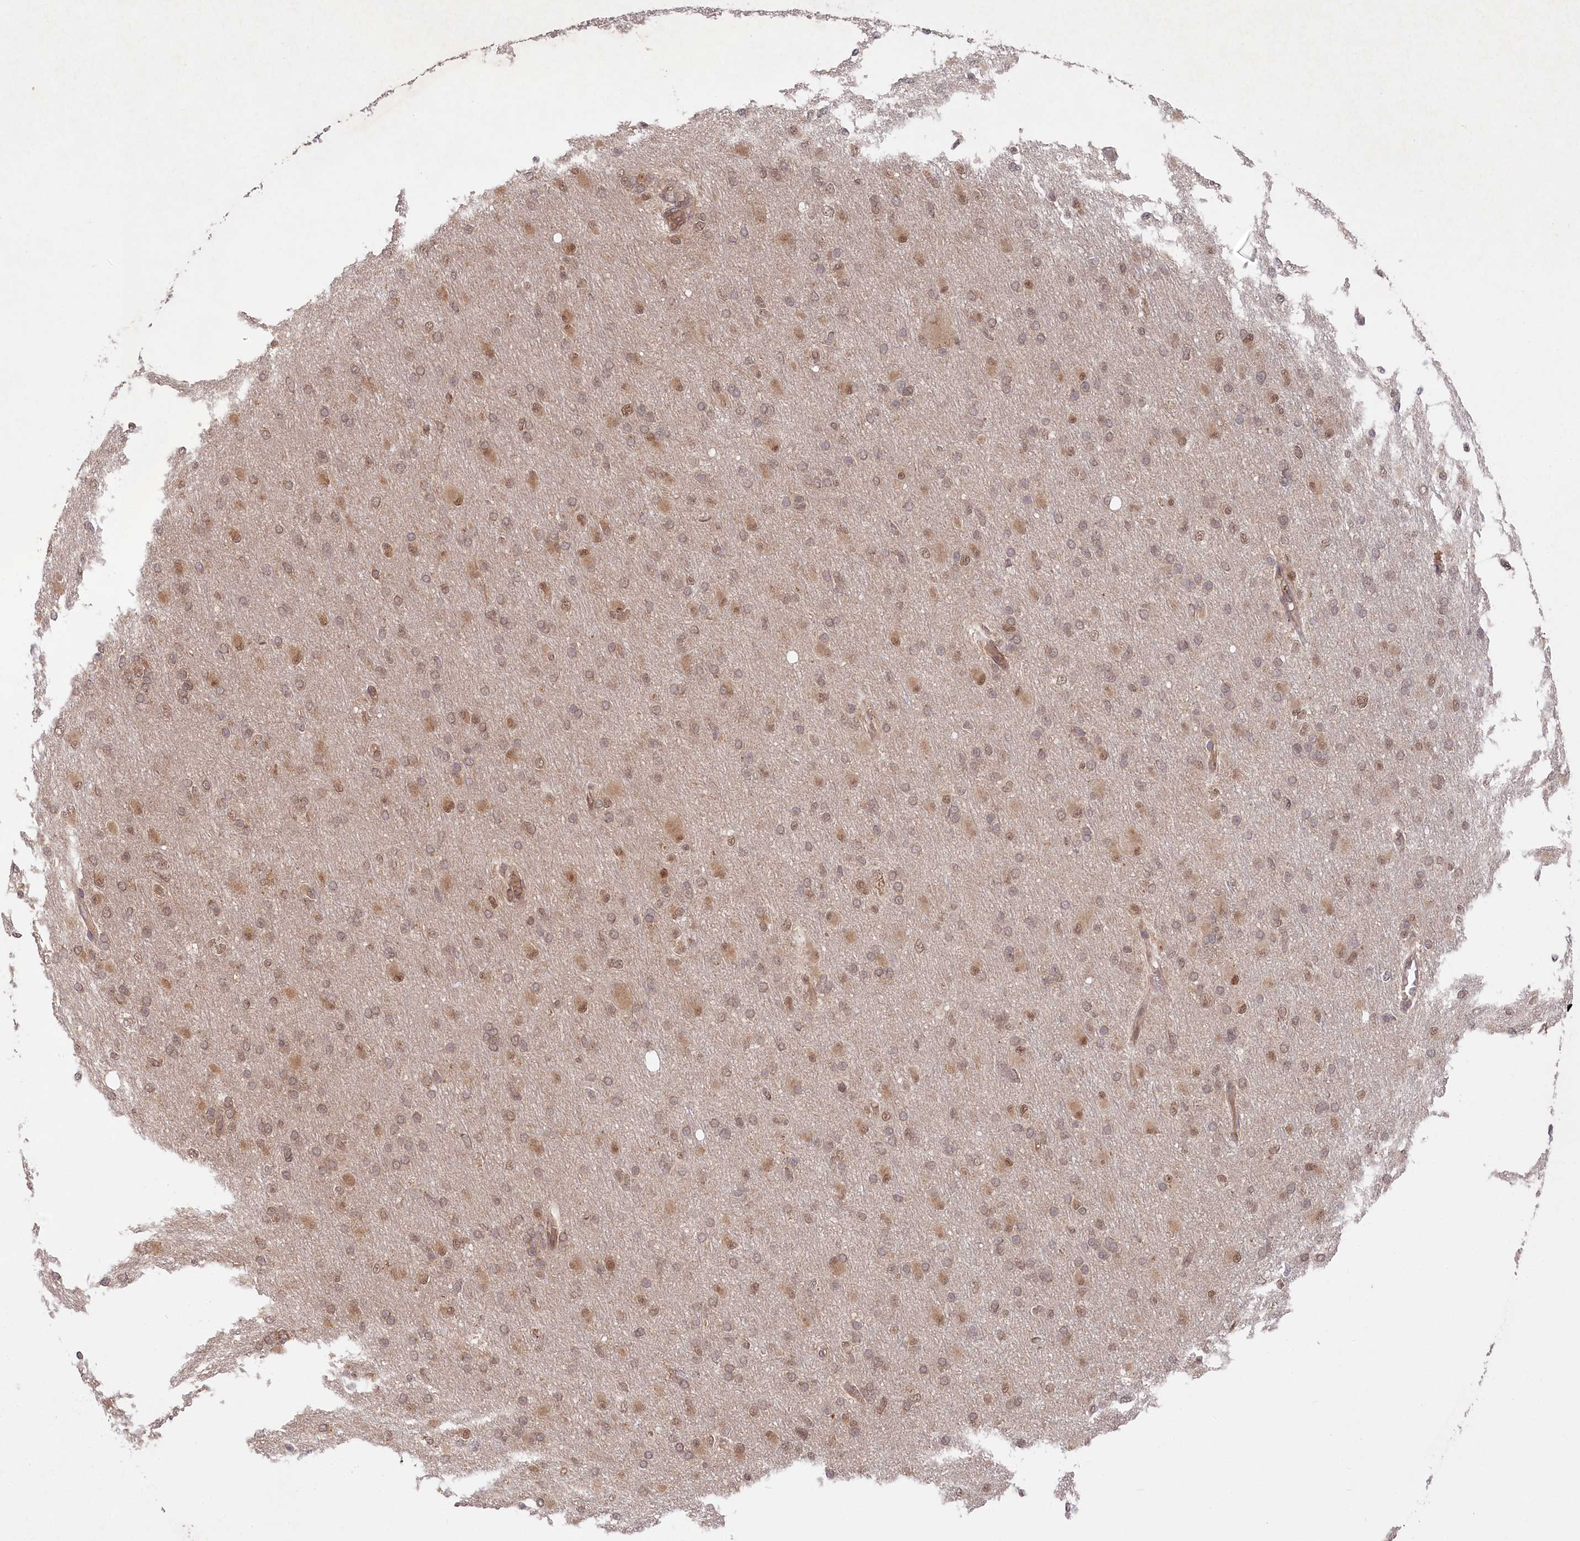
{"staining": {"intensity": "moderate", "quantity": ">75%", "location": "cytoplasmic/membranous,nuclear"}, "tissue": "glioma", "cell_type": "Tumor cells", "image_type": "cancer", "snomed": [{"axis": "morphology", "description": "Glioma, malignant, High grade"}, {"axis": "topography", "description": "Cerebral cortex"}], "caption": "Immunohistochemical staining of malignant glioma (high-grade) shows medium levels of moderate cytoplasmic/membranous and nuclear expression in about >75% of tumor cells.", "gene": "PSMA1", "patient": {"sex": "female", "age": 36}}